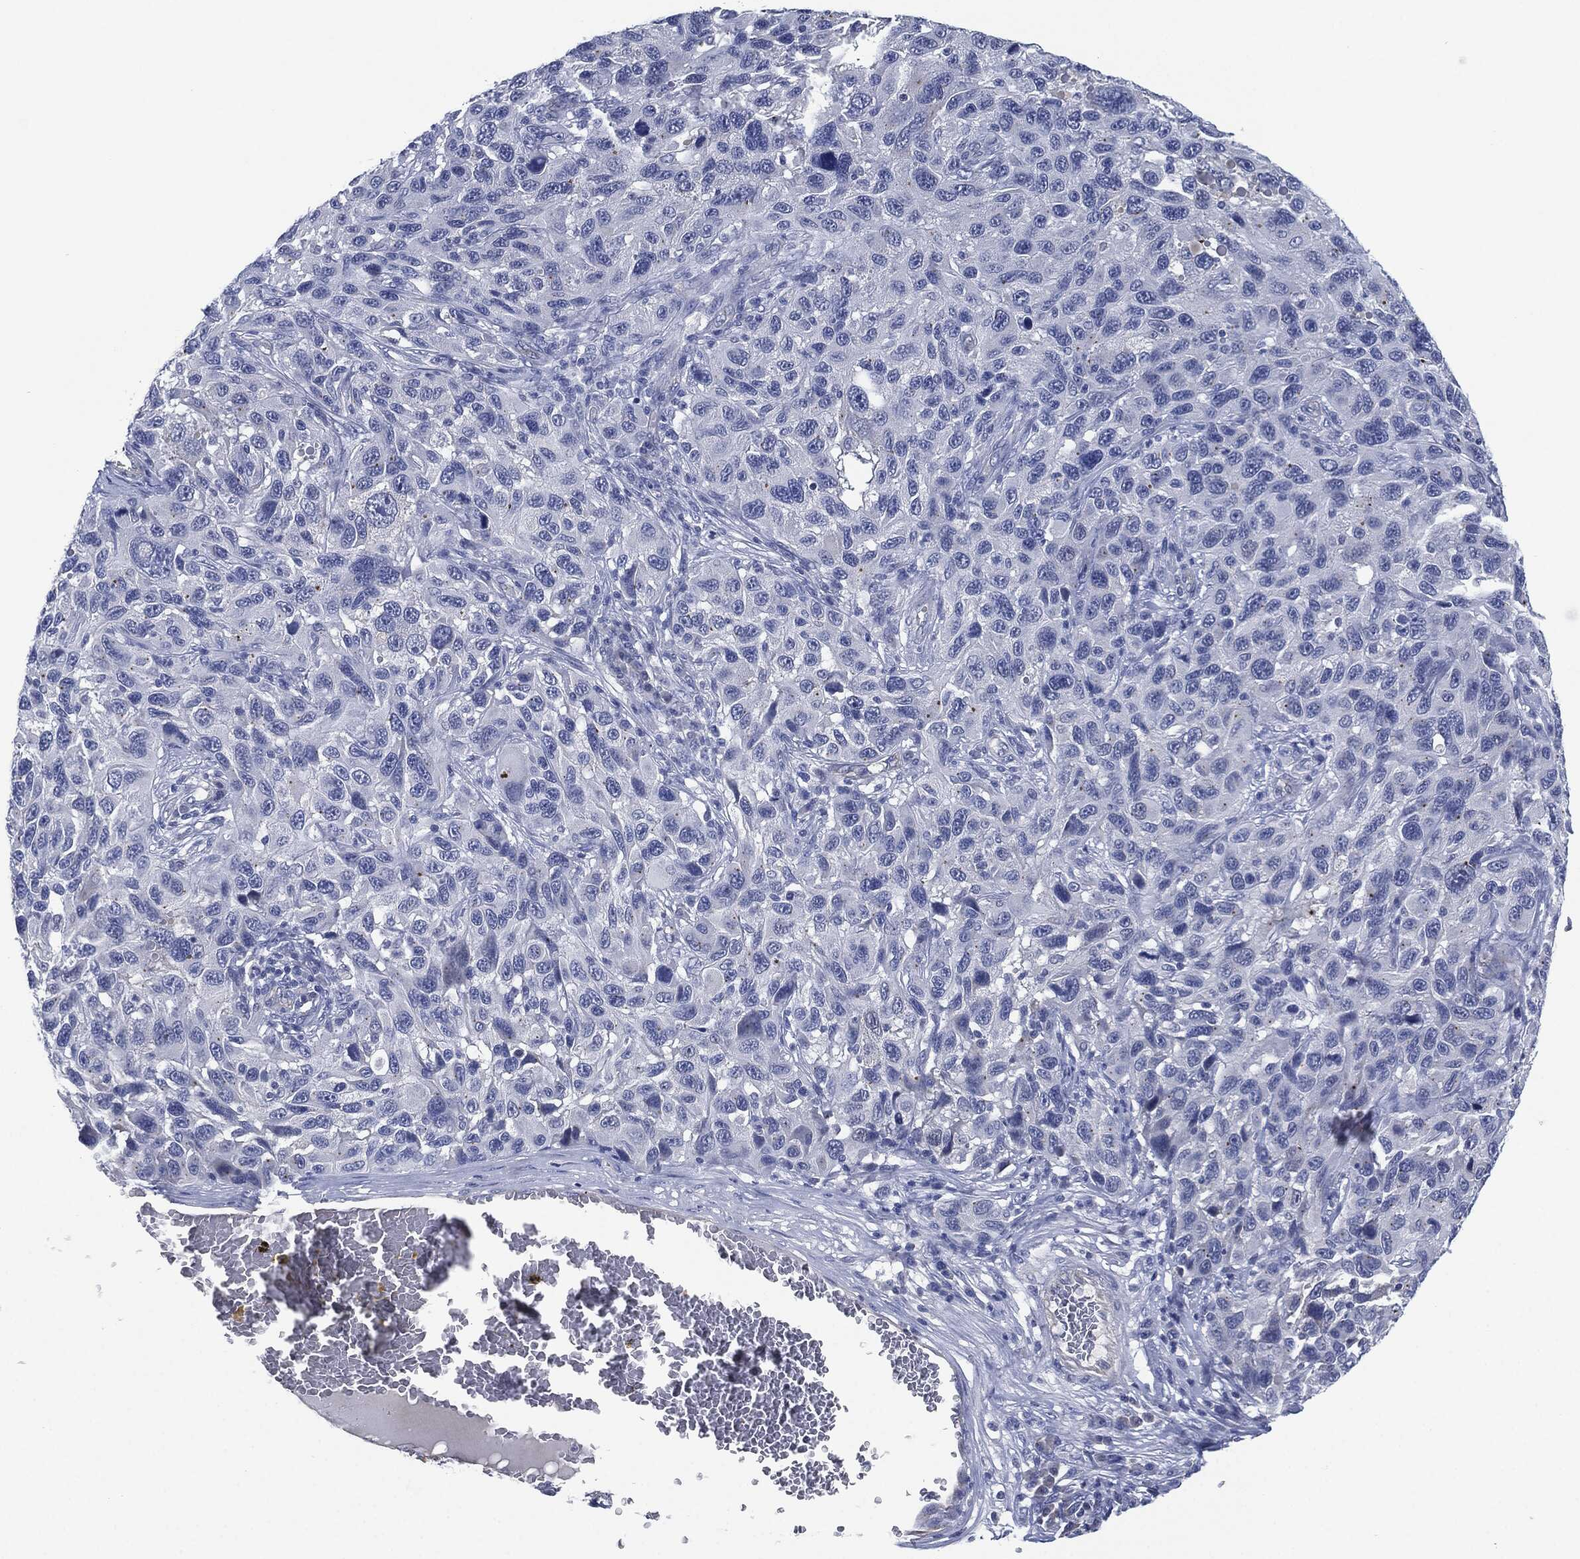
{"staining": {"intensity": "negative", "quantity": "none", "location": "none"}, "tissue": "melanoma", "cell_type": "Tumor cells", "image_type": "cancer", "snomed": [{"axis": "morphology", "description": "Malignant melanoma, NOS"}, {"axis": "topography", "description": "Skin"}], "caption": "A high-resolution histopathology image shows IHC staining of melanoma, which displays no significant expression in tumor cells.", "gene": "SHROOM2", "patient": {"sex": "male", "age": 53}}